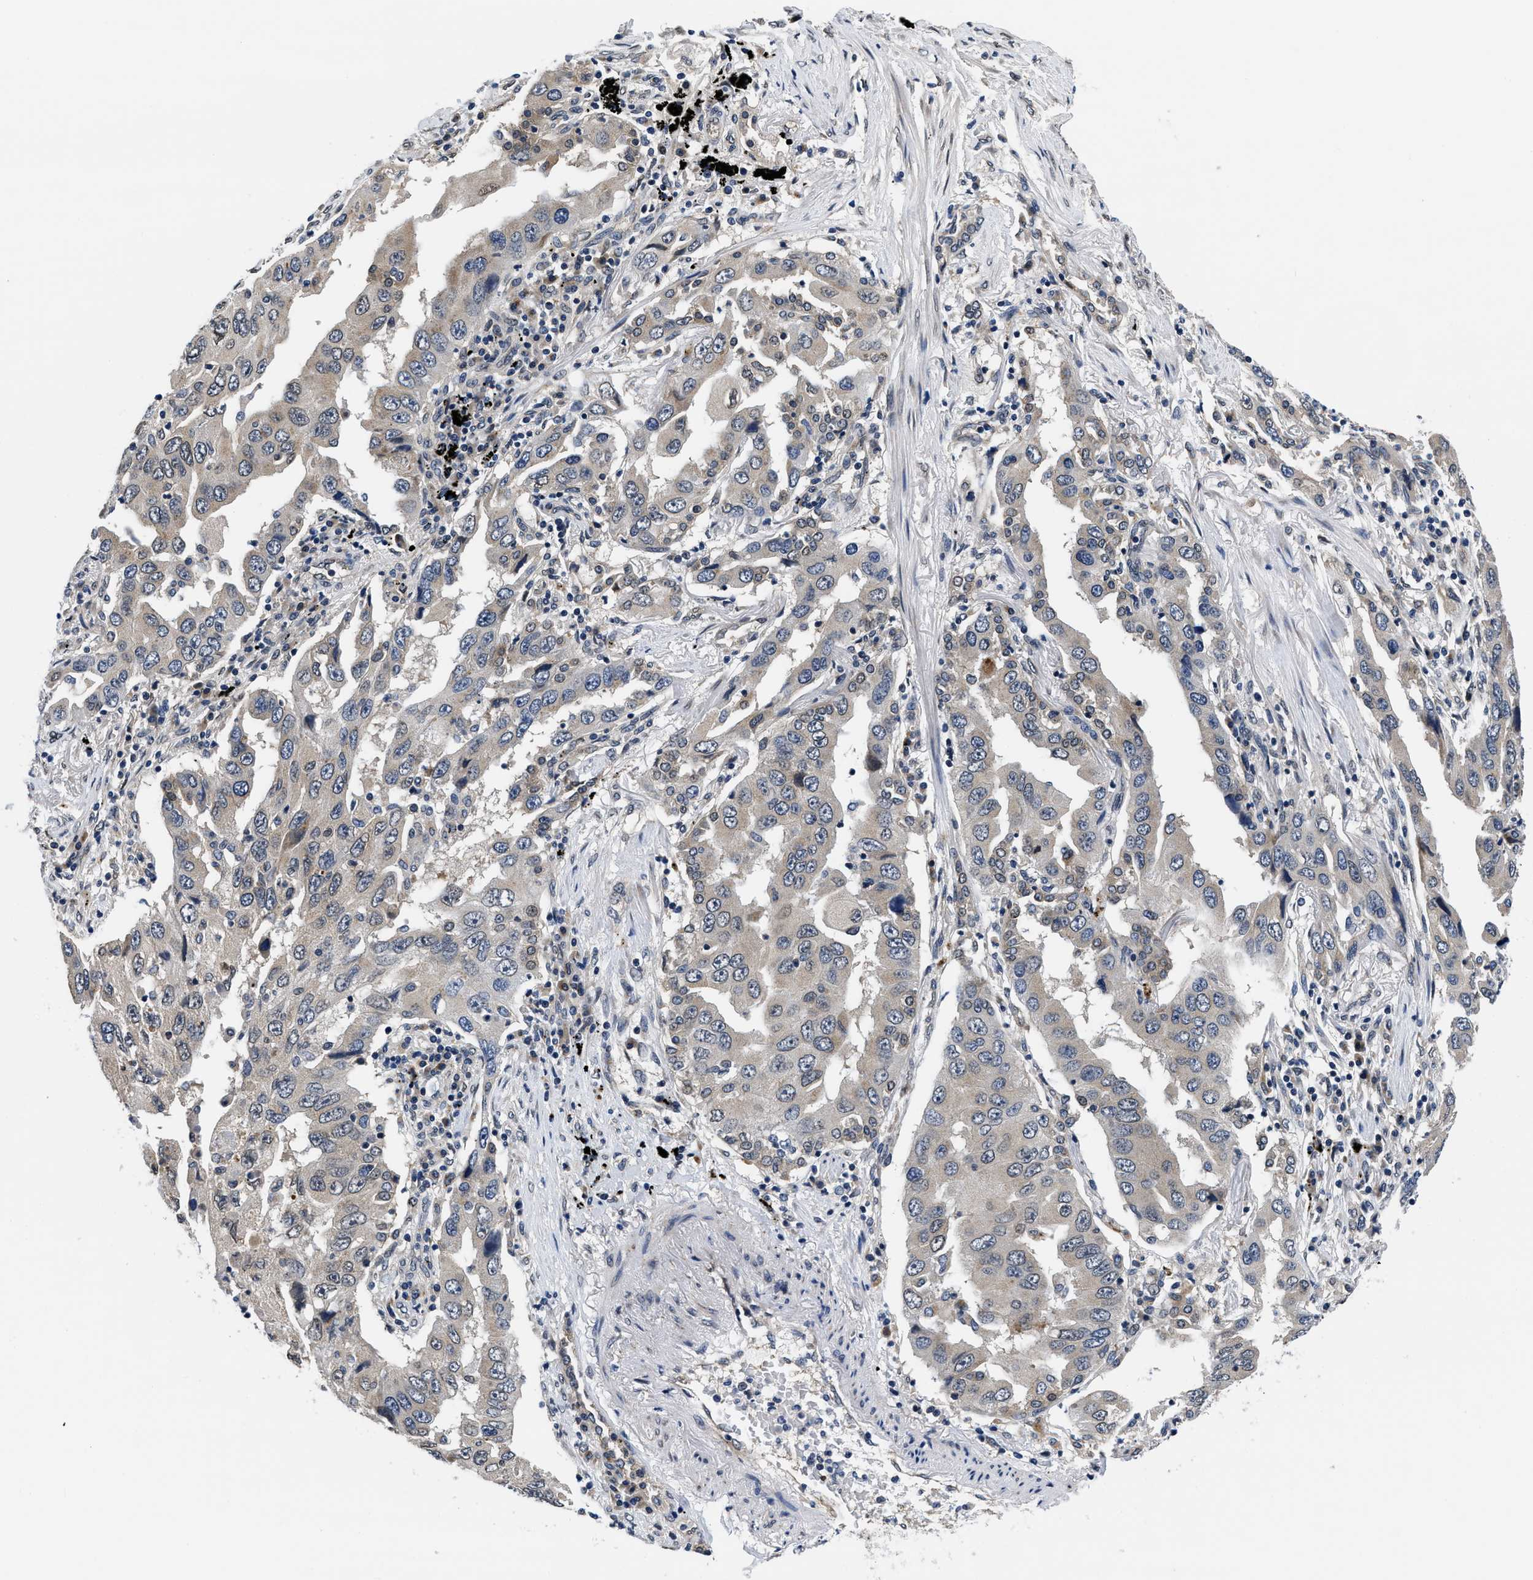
{"staining": {"intensity": "negative", "quantity": "none", "location": "none"}, "tissue": "lung cancer", "cell_type": "Tumor cells", "image_type": "cancer", "snomed": [{"axis": "morphology", "description": "Adenocarcinoma, NOS"}, {"axis": "topography", "description": "Lung"}], "caption": "Immunohistochemical staining of lung adenocarcinoma reveals no significant staining in tumor cells.", "gene": "SNX10", "patient": {"sex": "female", "age": 65}}